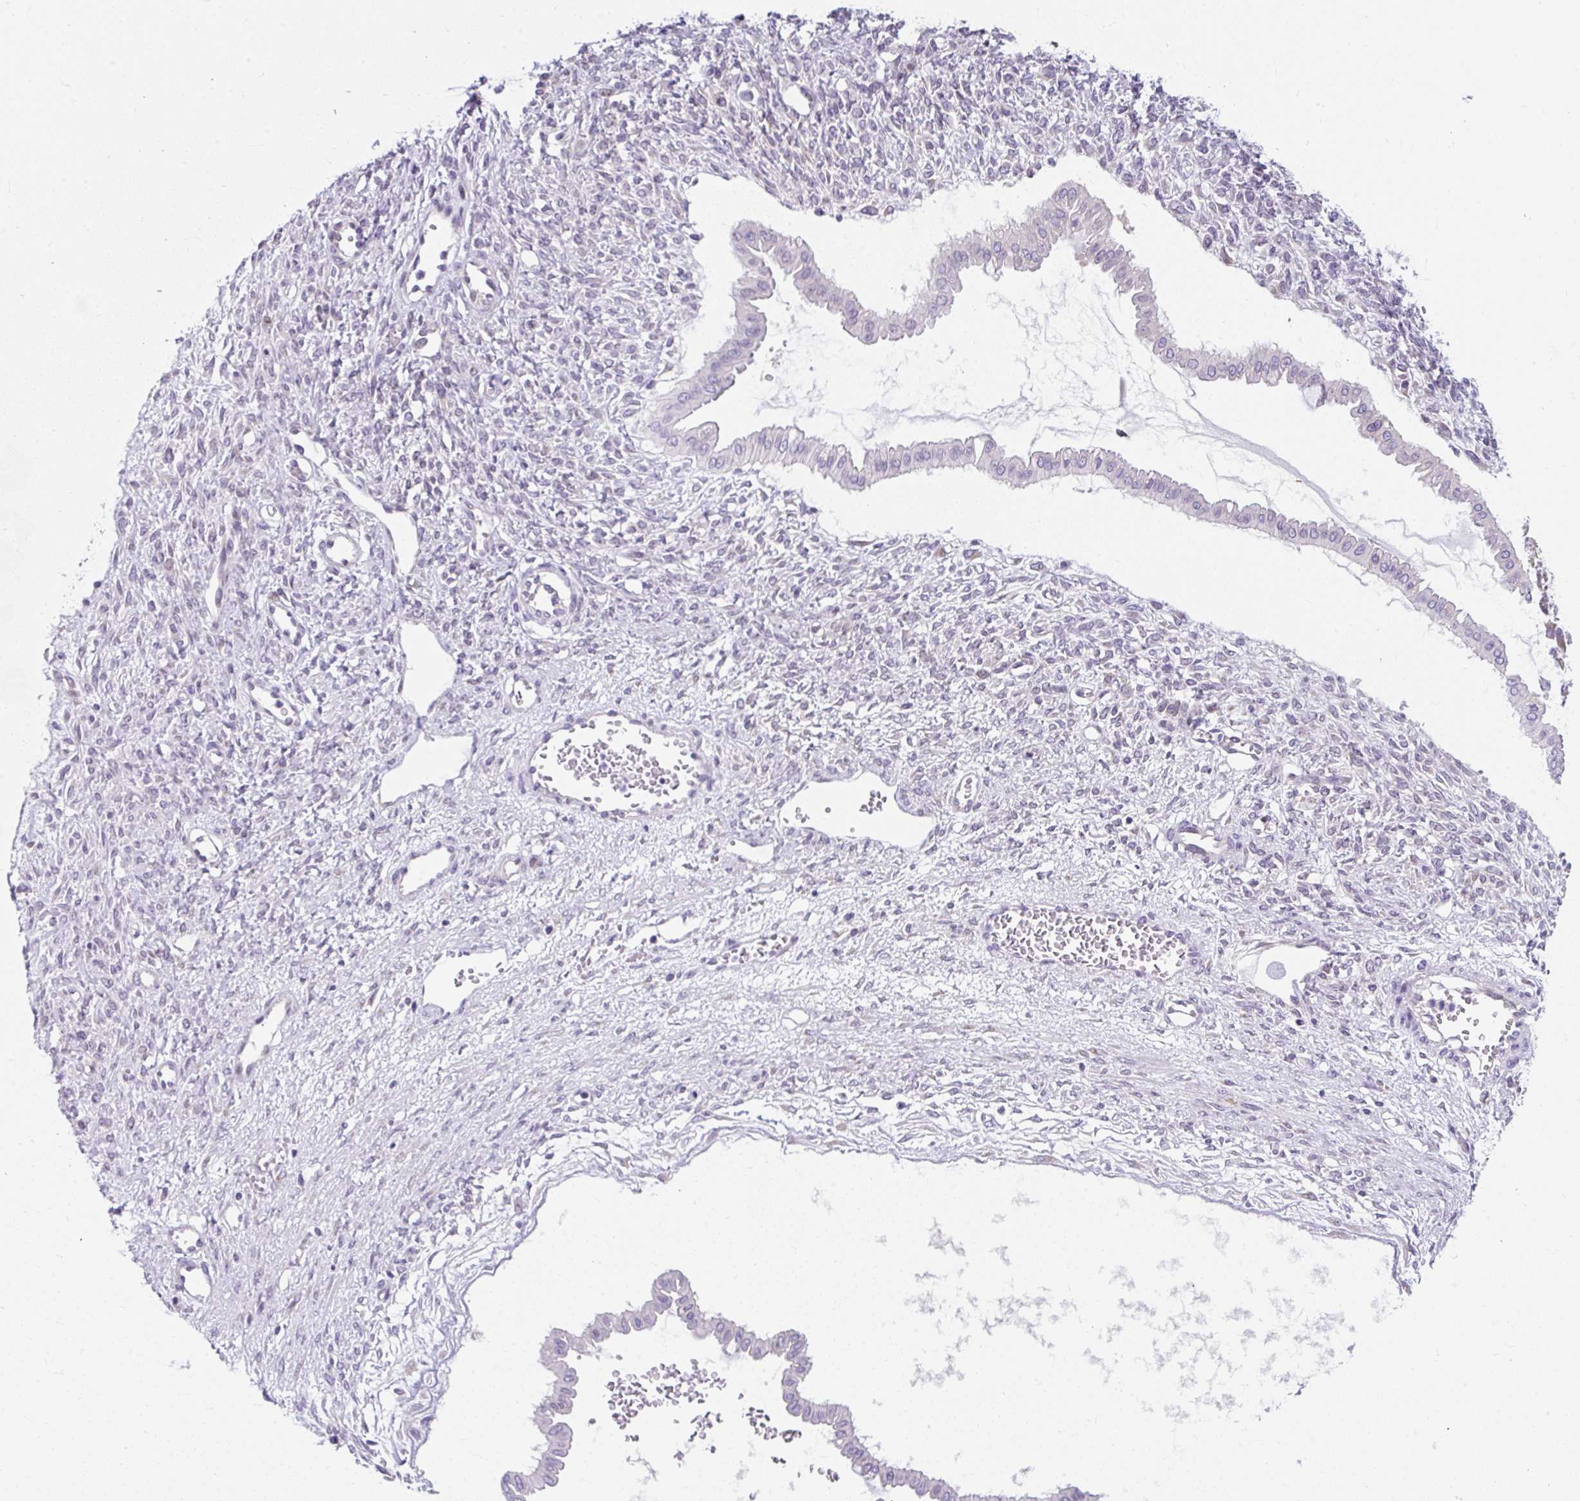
{"staining": {"intensity": "negative", "quantity": "none", "location": "none"}, "tissue": "ovarian cancer", "cell_type": "Tumor cells", "image_type": "cancer", "snomed": [{"axis": "morphology", "description": "Cystadenocarcinoma, mucinous, NOS"}, {"axis": "topography", "description": "Ovary"}], "caption": "Protein analysis of mucinous cystadenocarcinoma (ovarian) exhibits no significant expression in tumor cells.", "gene": "GOLGA8A", "patient": {"sex": "female", "age": 73}}